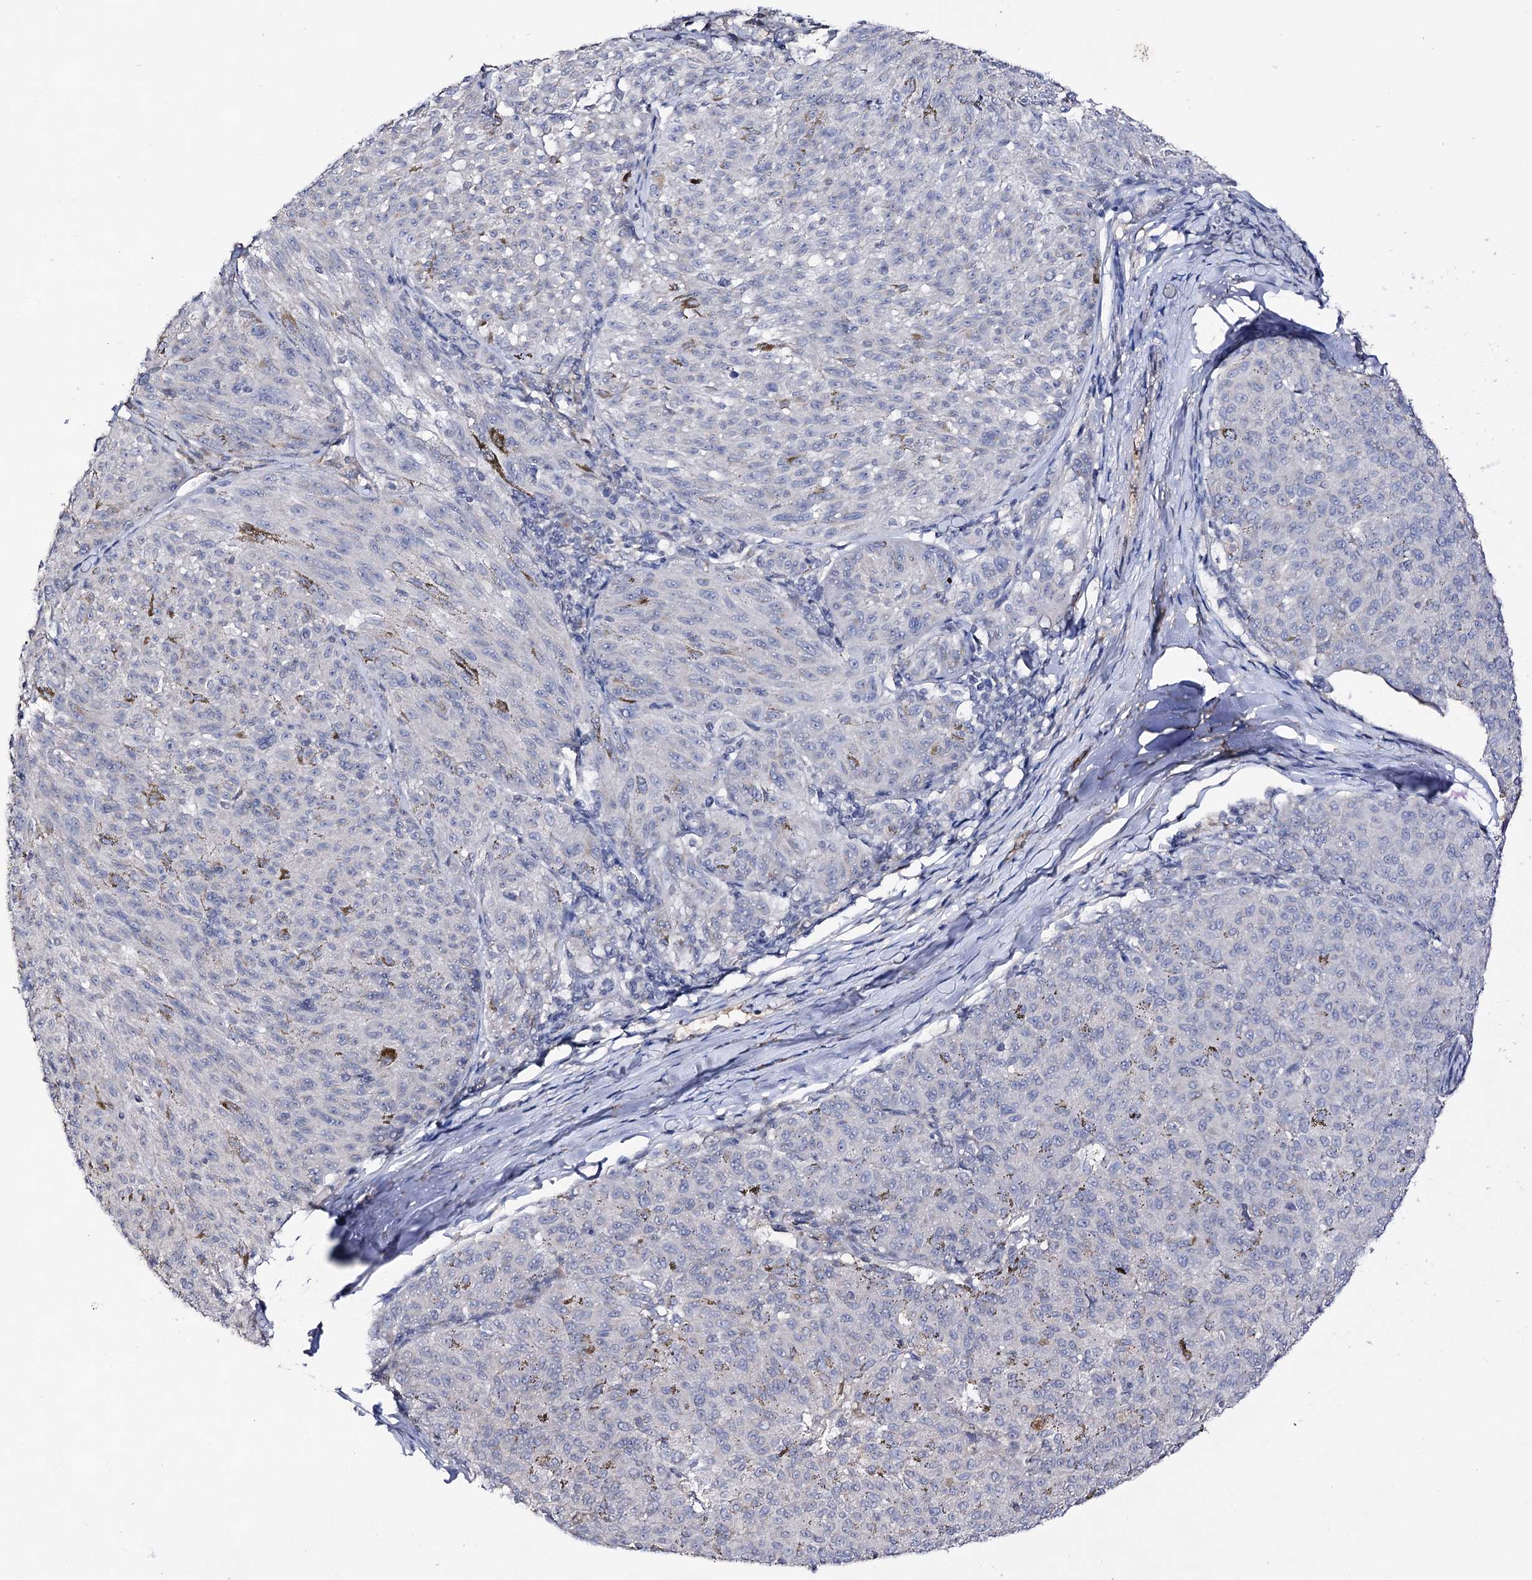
{"staining": {"intensity": "negative", "quantity": "none", "location": "none"}, "tissue": "melanoma", "cell_type": "Tumor cells", "image_type": "cancer", "snomed": [{"axis": "morphology", "description": "Malignant melanoma, NOS"}, {"axis": "topography", "description": "Skin"}], "caption": "A micrograph of human malignant melanoma is negative for staining in tumor cells.", "gene": "PLIN1", "patient": {"sex": "female", "age": 72}}